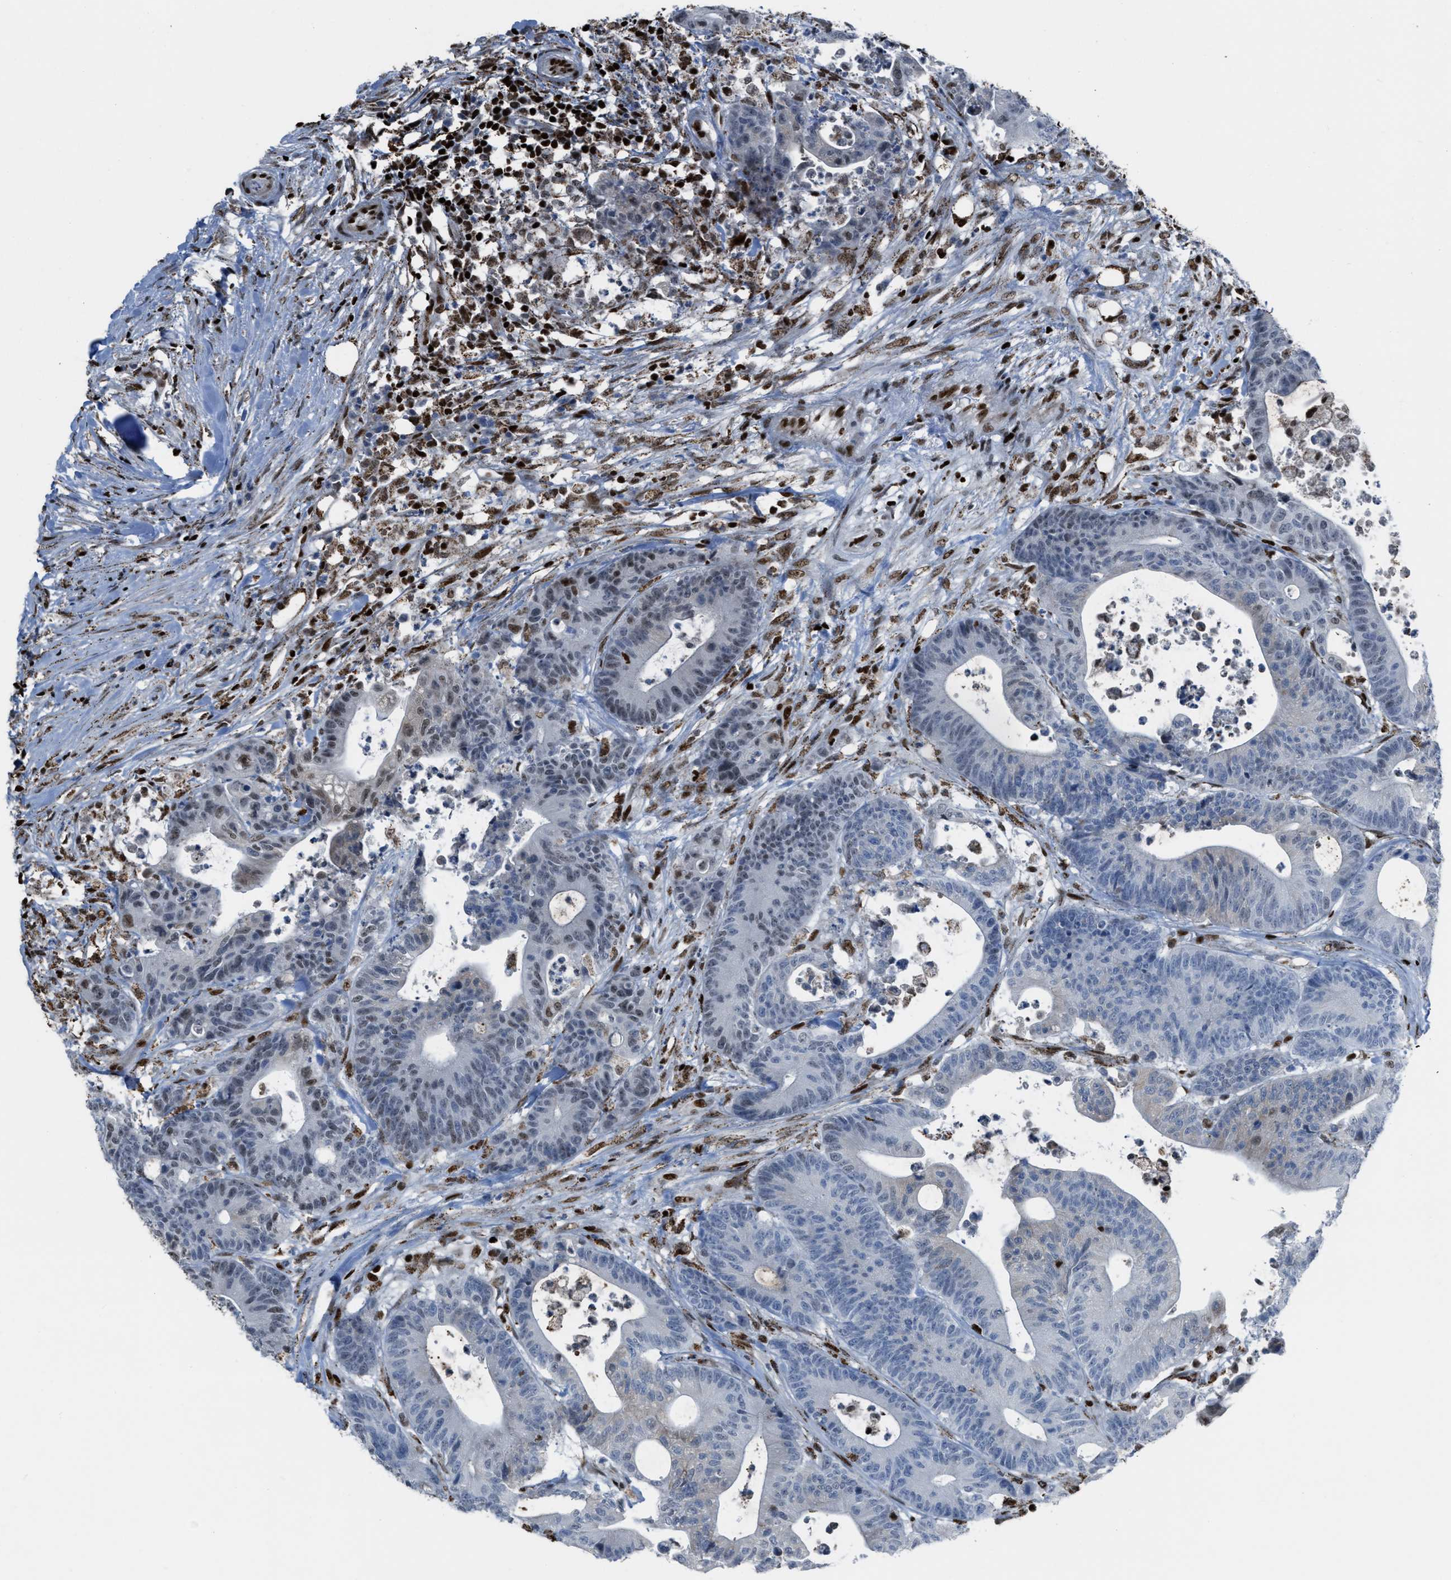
{"staining": {"intensity": "moderate", "quantity": "<25%", "location": "nuclear"}, "tissue": "colorectal cancer", "cell_type": "Tumor cells", "image_type": "cancer", "snomed": [{"axis": "morphology", "description": "Adenocarcinoma, NOS"}, {"axis": "topography", "description": "Colon"}], "caption": "Protein analysis of colorectal cancer tissue shows moderate nuclear expression in approximately <25% of tumor cells.", "gene": "SLFN5", "patient": {"sex": "female", "age": 84}}